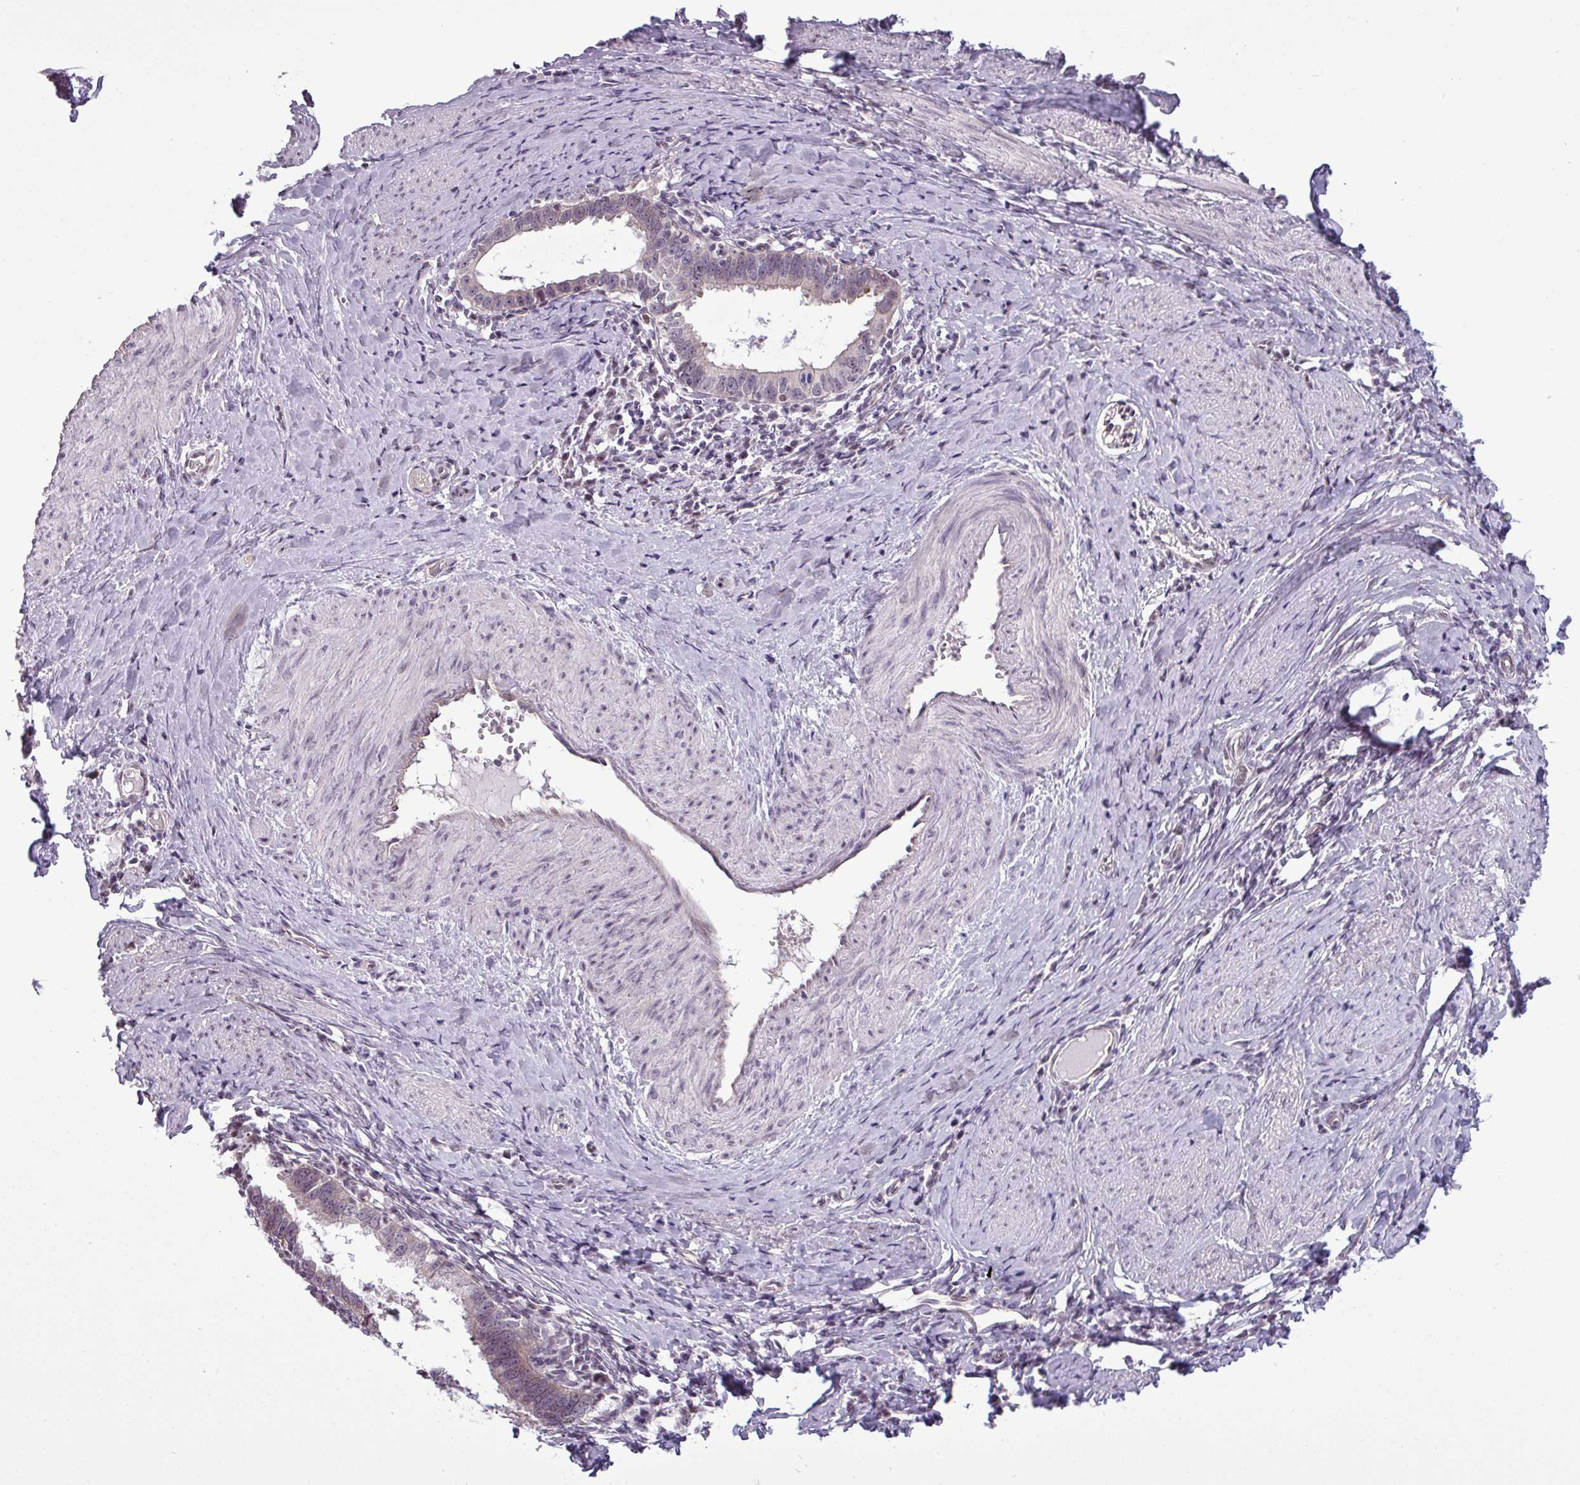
{"staining": {"intensity": "negative", "quantity": "none", "location": "none"}, "tissue": "cervical cancer", "cell_type": "Tumor cells", "image_type": "cancer", "snomed": [{"axis": "morphology", "description": "Adenocarcinoma, NOS"}, {"axis": "topography", "description": "Cervix"}], "caption": "Cervical cancer (adenocarcinoma) stained for a protein using immunohistochemistry exhibits no staining tumor cells.", "gene": "GPT2", "patient": {"sex": "female", "age": 36}}